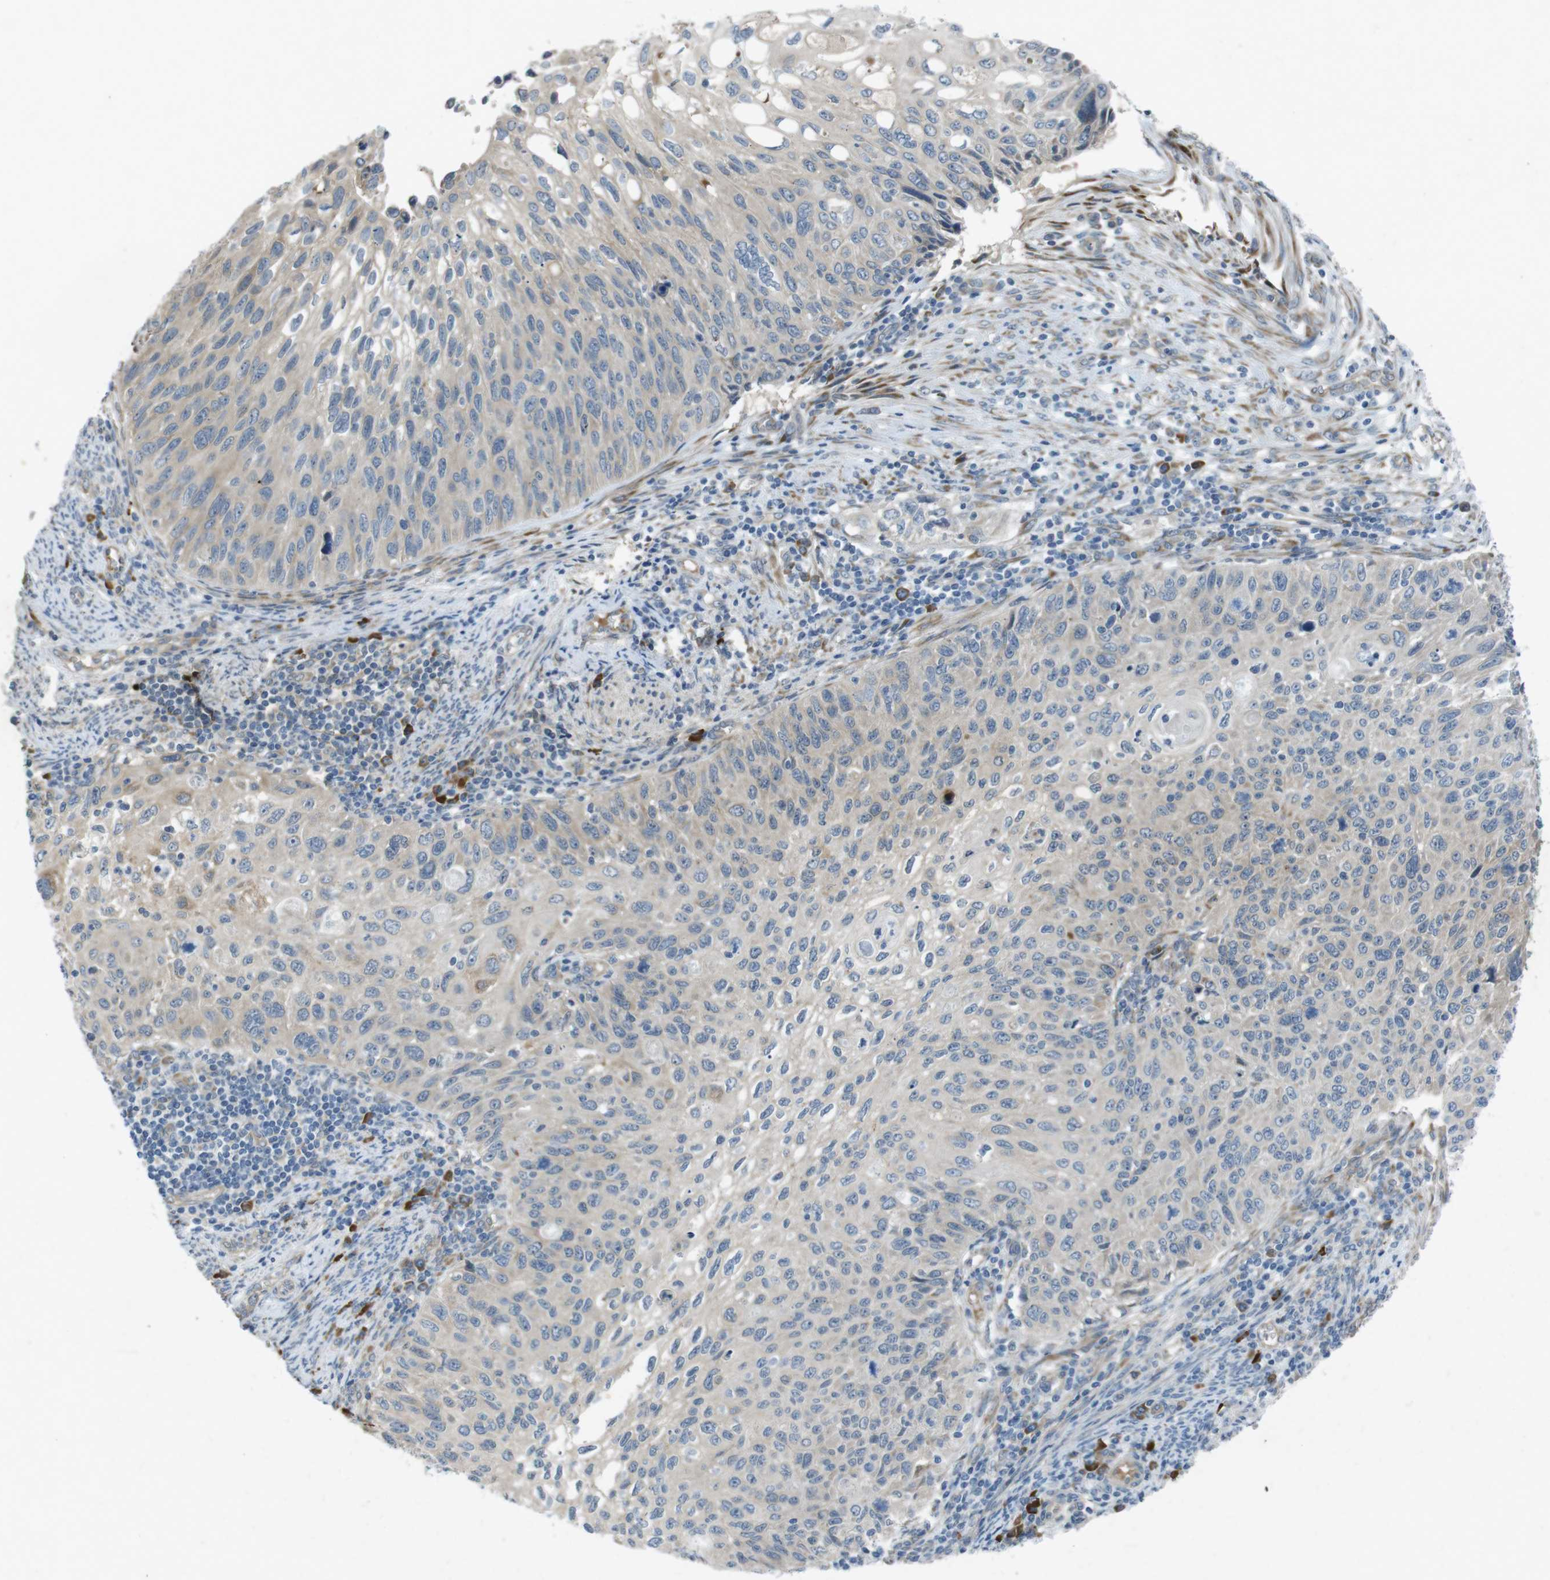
{"staining": {"intensity": "weak", "quantity": "25%-75%", "location": "cytoplasmic/membranous"}, "tissue": "cervical cancer", "cell_type": "Tumor cells", "image_type": "cancer", "snomed": [{"axis": "morphology", "description": "Squamous cell carcinoma, NOS"}, {"axis": "topography", "description": "Cervix"}], "caption": "Weak cytoplasmic/membranous expression is seen in about 25%-75% of tumor cells in cervical squamous cell carcinoma. The staining was performed using DAB, with brown indicating positive protein expression. Nuclei are stained blue with hematoxylin.", "gene": "FLCN", "patient": {"sex": "female", "age": 70}}